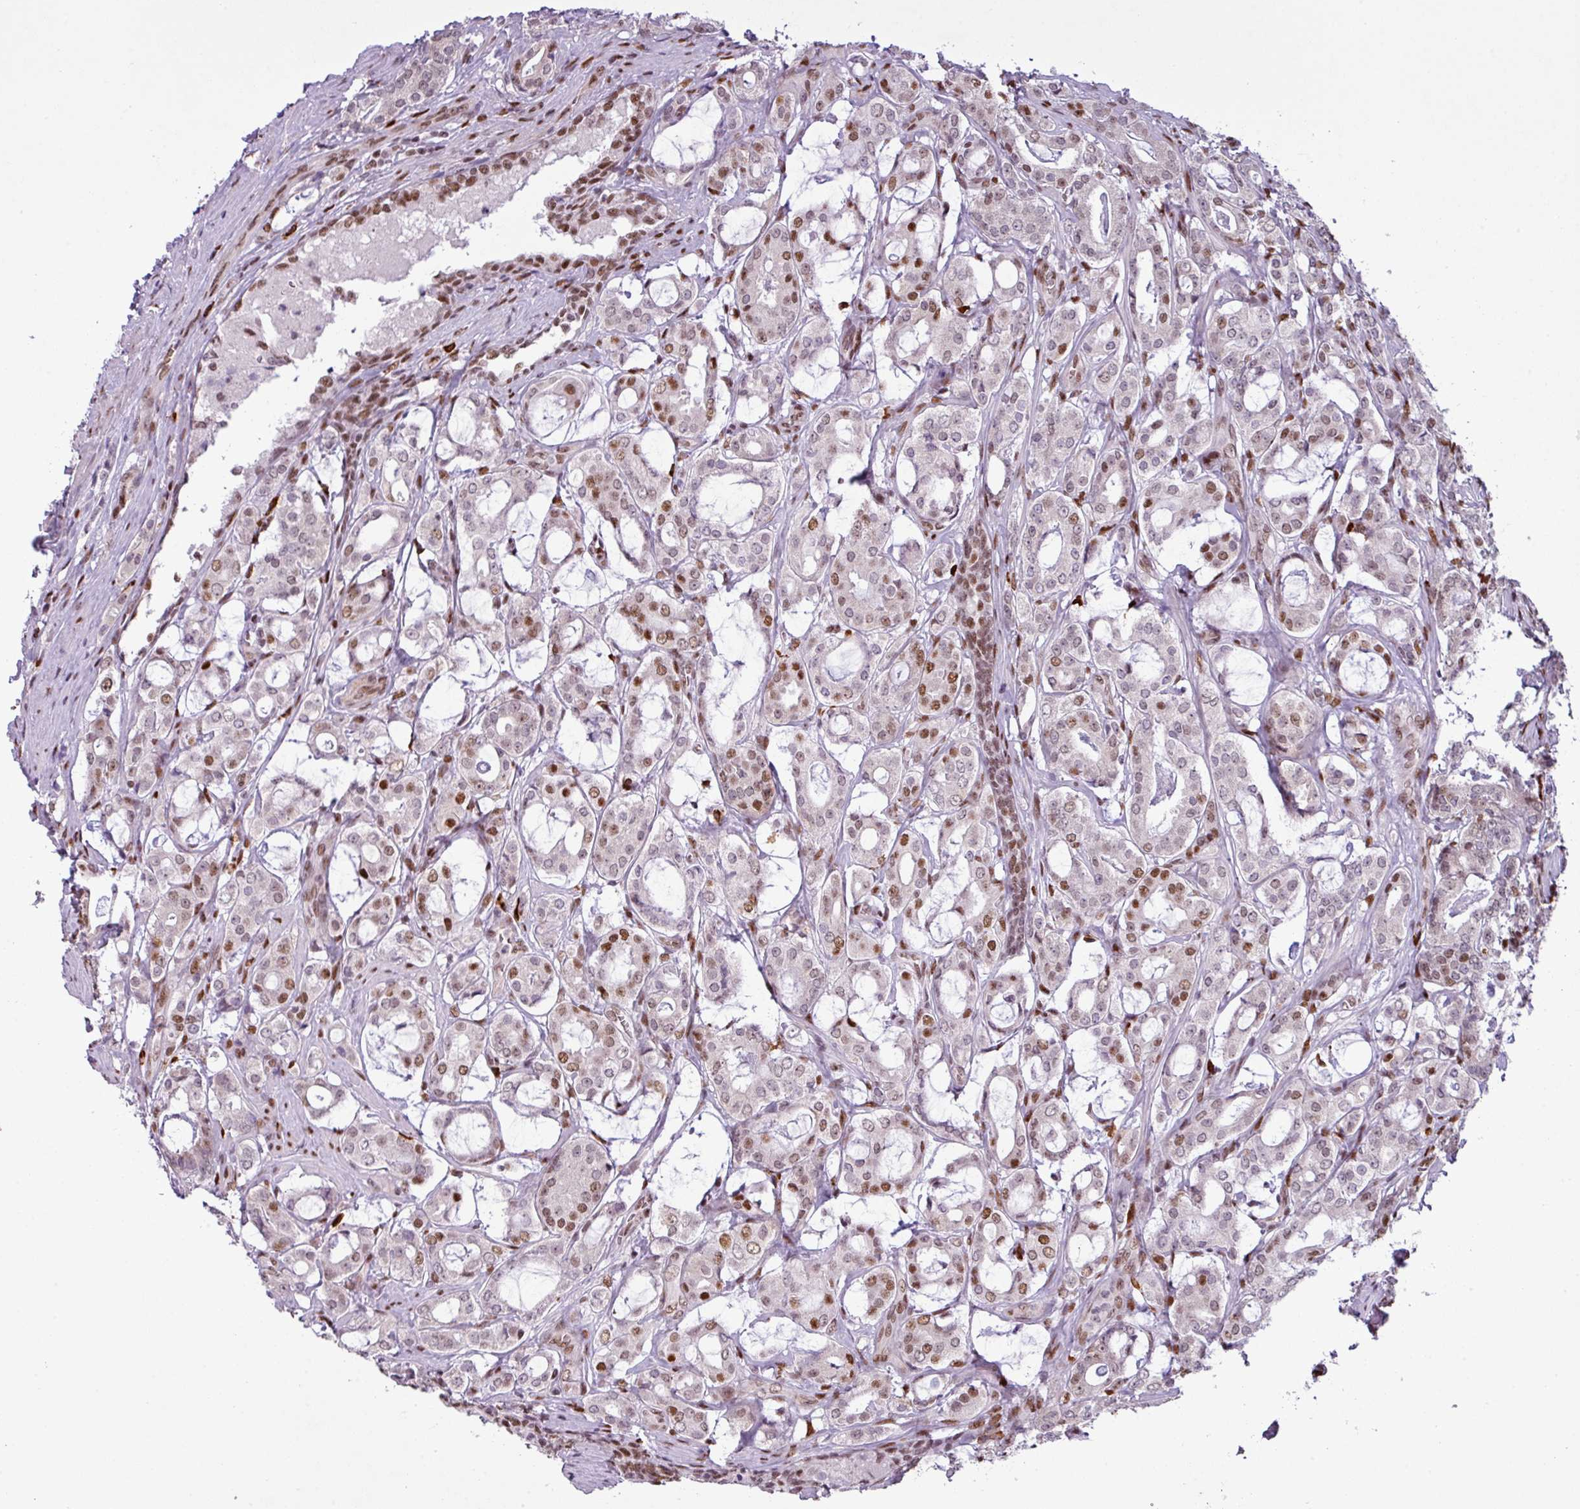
{"staining": {"intensity": "moderate", "quantity": "25%-75%", "location": "nuclear"}, "tissue": "prostate cancer", "cell_type": "Tumor cells", "image_type": "cancer", "snomed": [{"axis": "morphology", "description": "Adenocarcinoma, High grade"}, {"axis": "topography", "description": "Prostate"}], "caption": "Human high-grade adenocarcinoma (prostate) stained for a protein (brown) reveals moderate nuclear positive expression in approximately 25%-75% of tumor cells.", "gene": "PRDM5", "patient": {"sex": "male", "age": 63}}